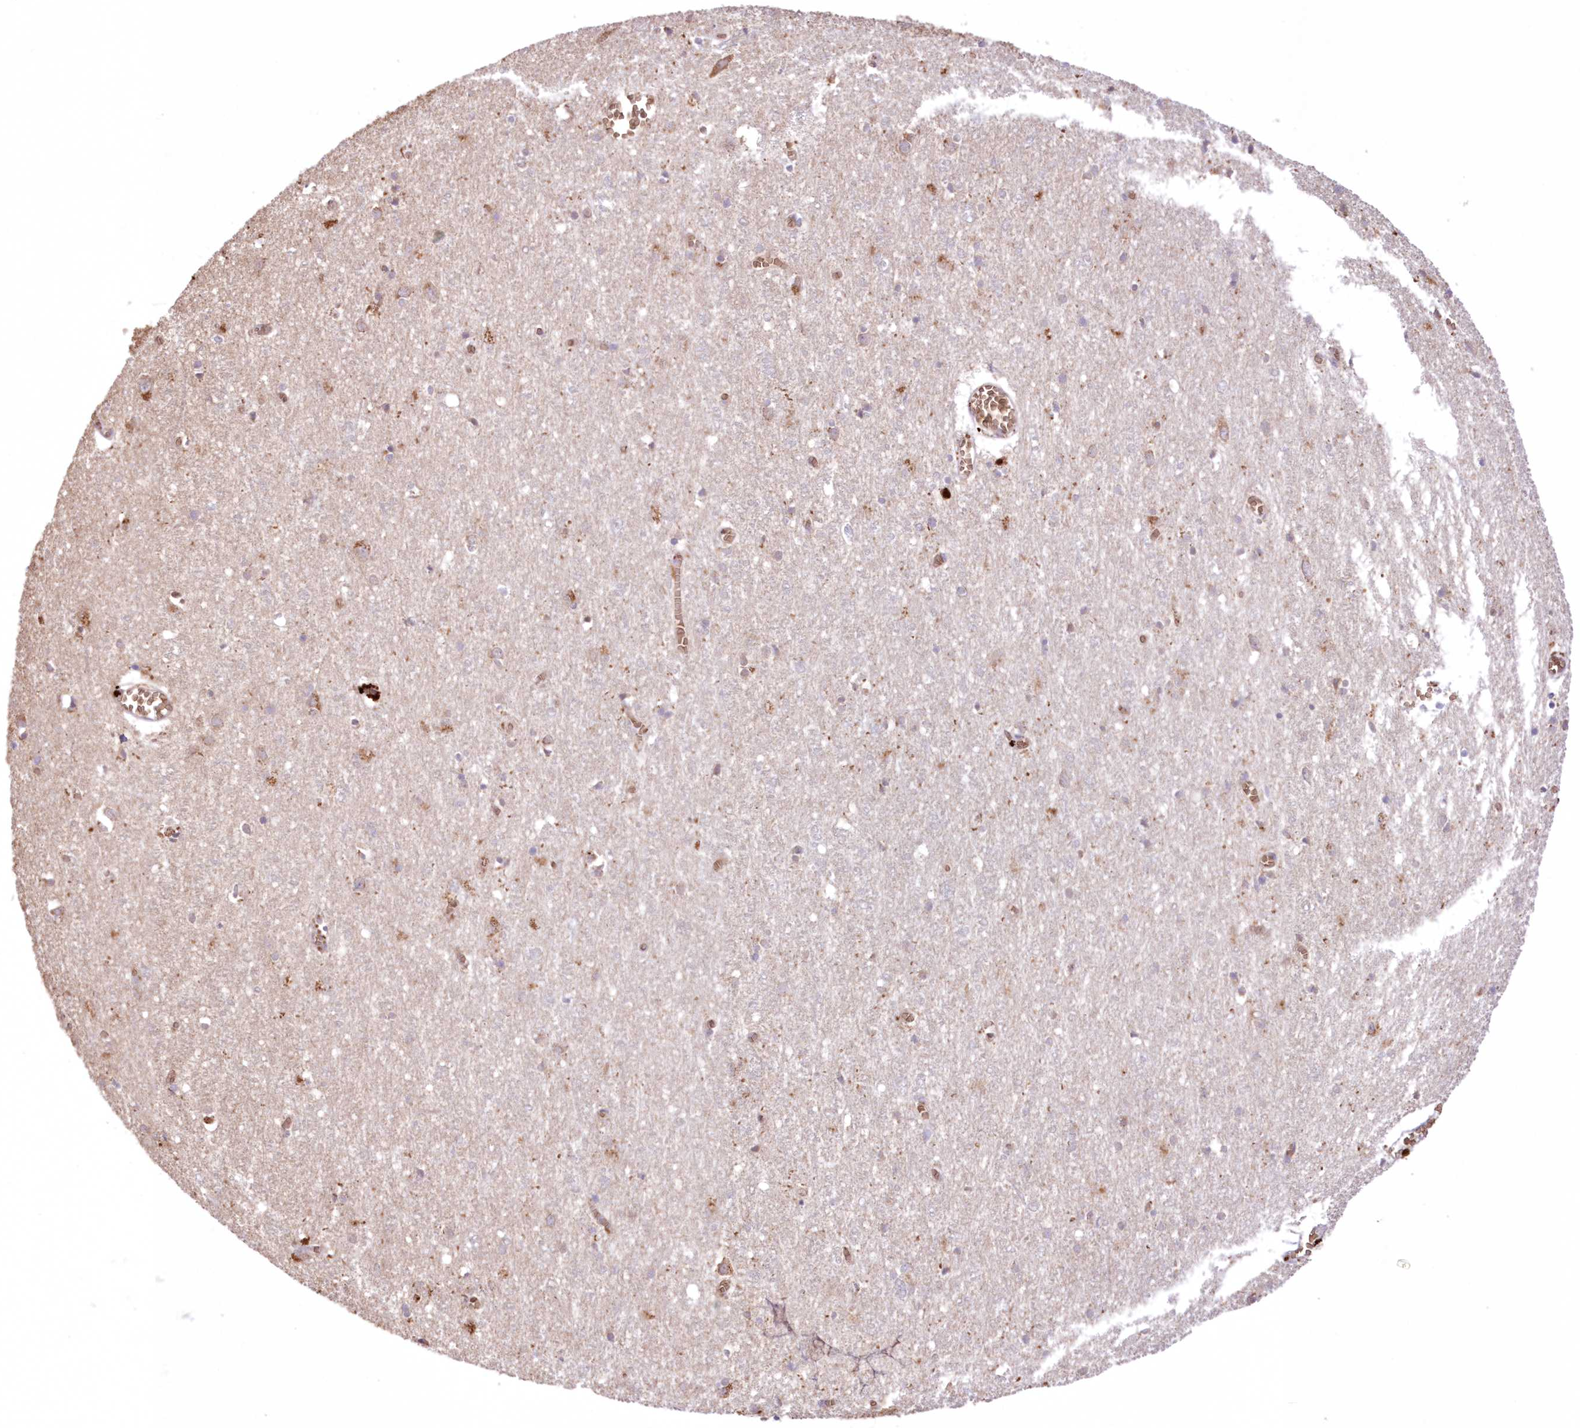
{"staining": {"intensity": "negative", "quantity": "none", "location": "none"}, "tissue": "cerebral cortex", "cell_type": "Endothelial cells", "image_type": "normal", "snomed": [{"axis": "morphology", "description": "Normal tissue, NOS"}, {"axis": "topography", "description": "Cerebral cortex"}], "caption": "DAB immunohistochemical staining of unremarkable human cerebral cortex shows no significant expression in endothelial cells. Brightfield microscopy of IHC stained with DAB (brown) and hematoxylin (blue), captured at high magnification.", "gene": "FCHO2", "patient": {"sex": "female", "age": 64}}